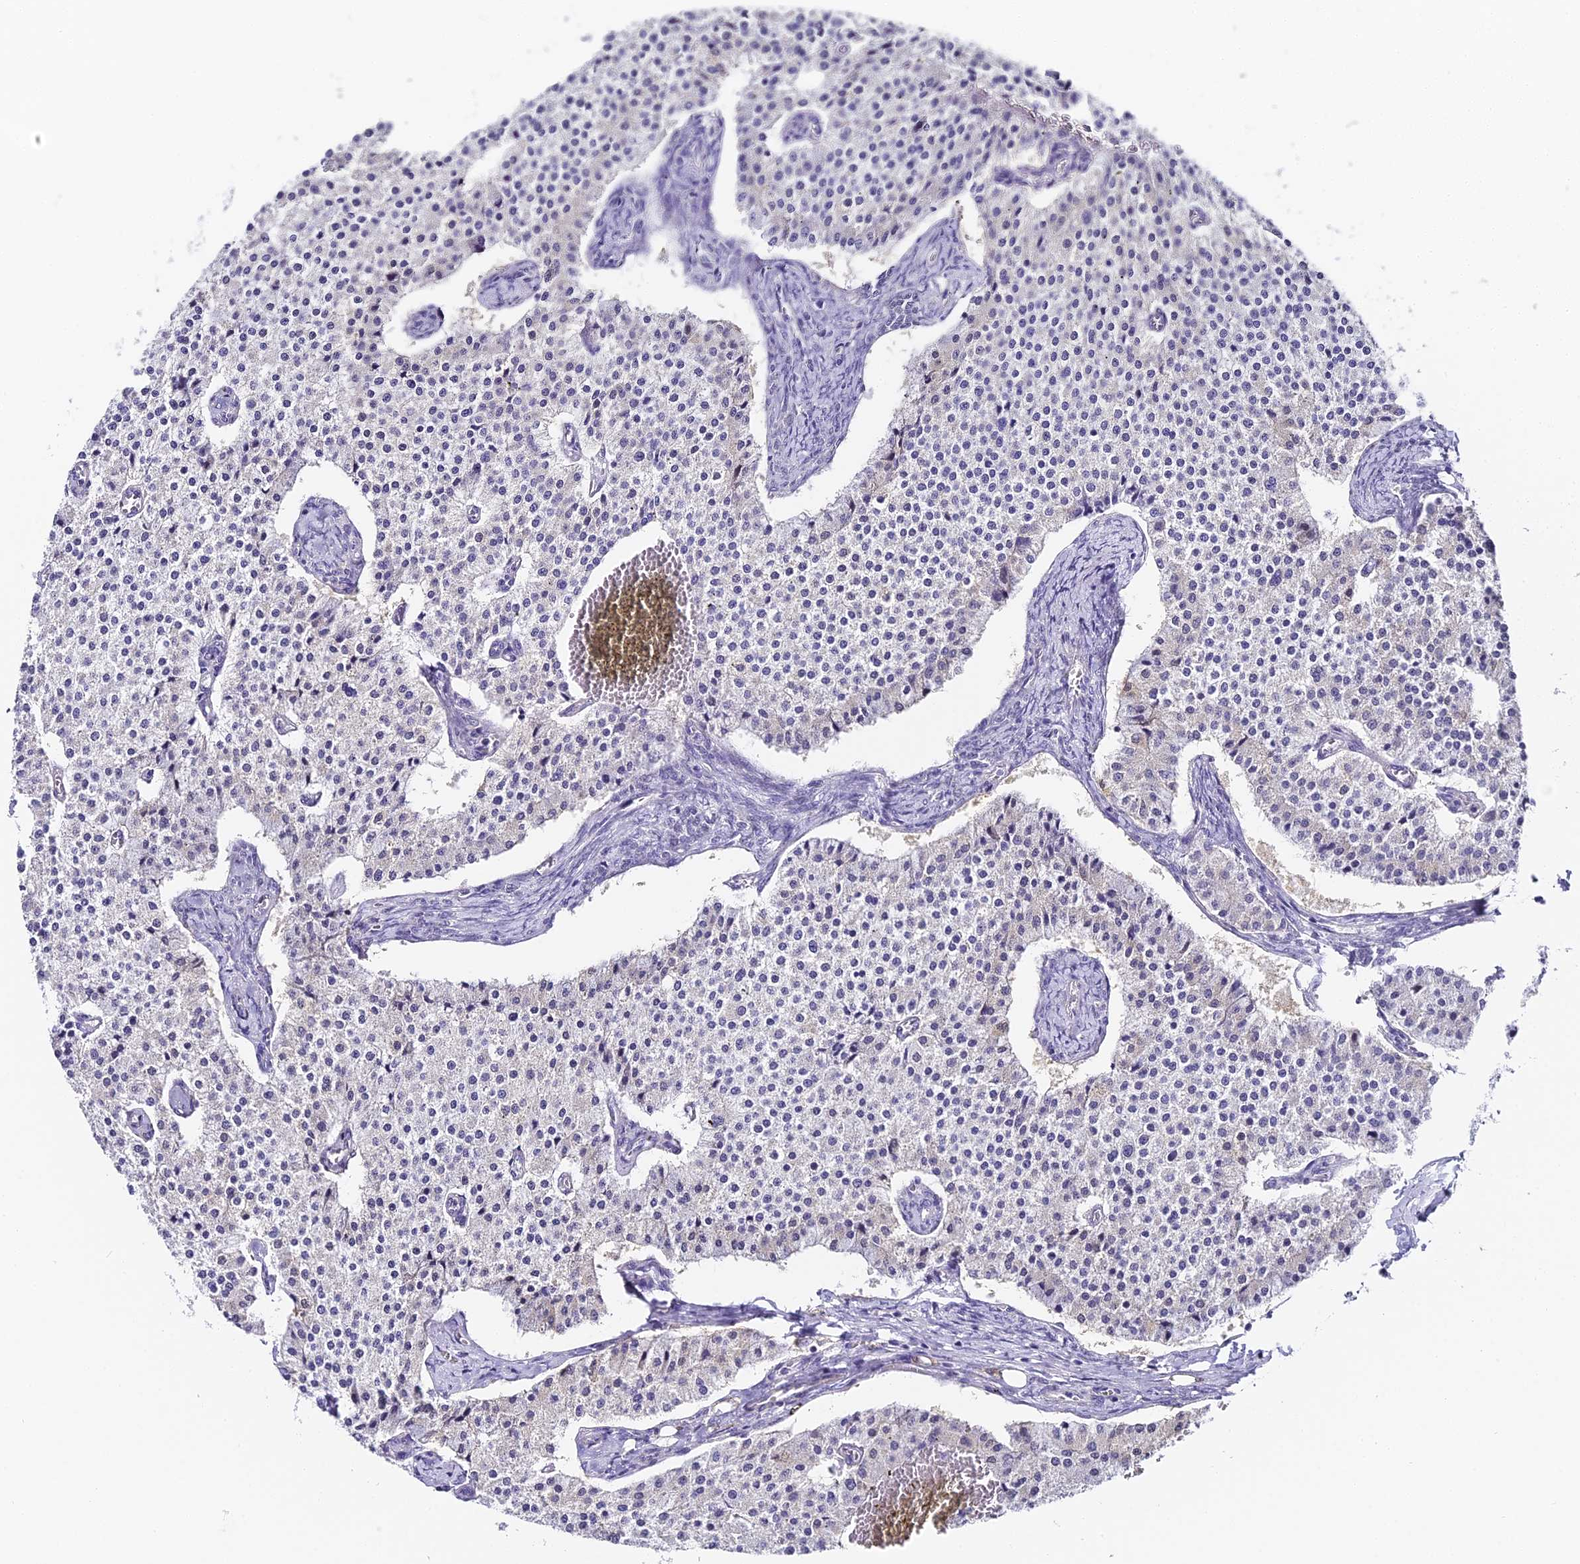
{"staining": {"intensity": "negative", "quantity": "none", "location": "none"}, "tissue": "carcinoid", "cell_type": "Tumor cells", "image_type": "cancer", "snomed": [{"axis": "morphology", "description": "Carcinoid, malignant, NOS"}, {"axis": "topography", "description": "Colon"}], "caption": "Immunohistochemical staining of carcinoid (malignant) reveals no significant positivity in tumor cells.", "gene": "ABHD14A-ACY1", "patient": {"sex": "female", "age": 52}}